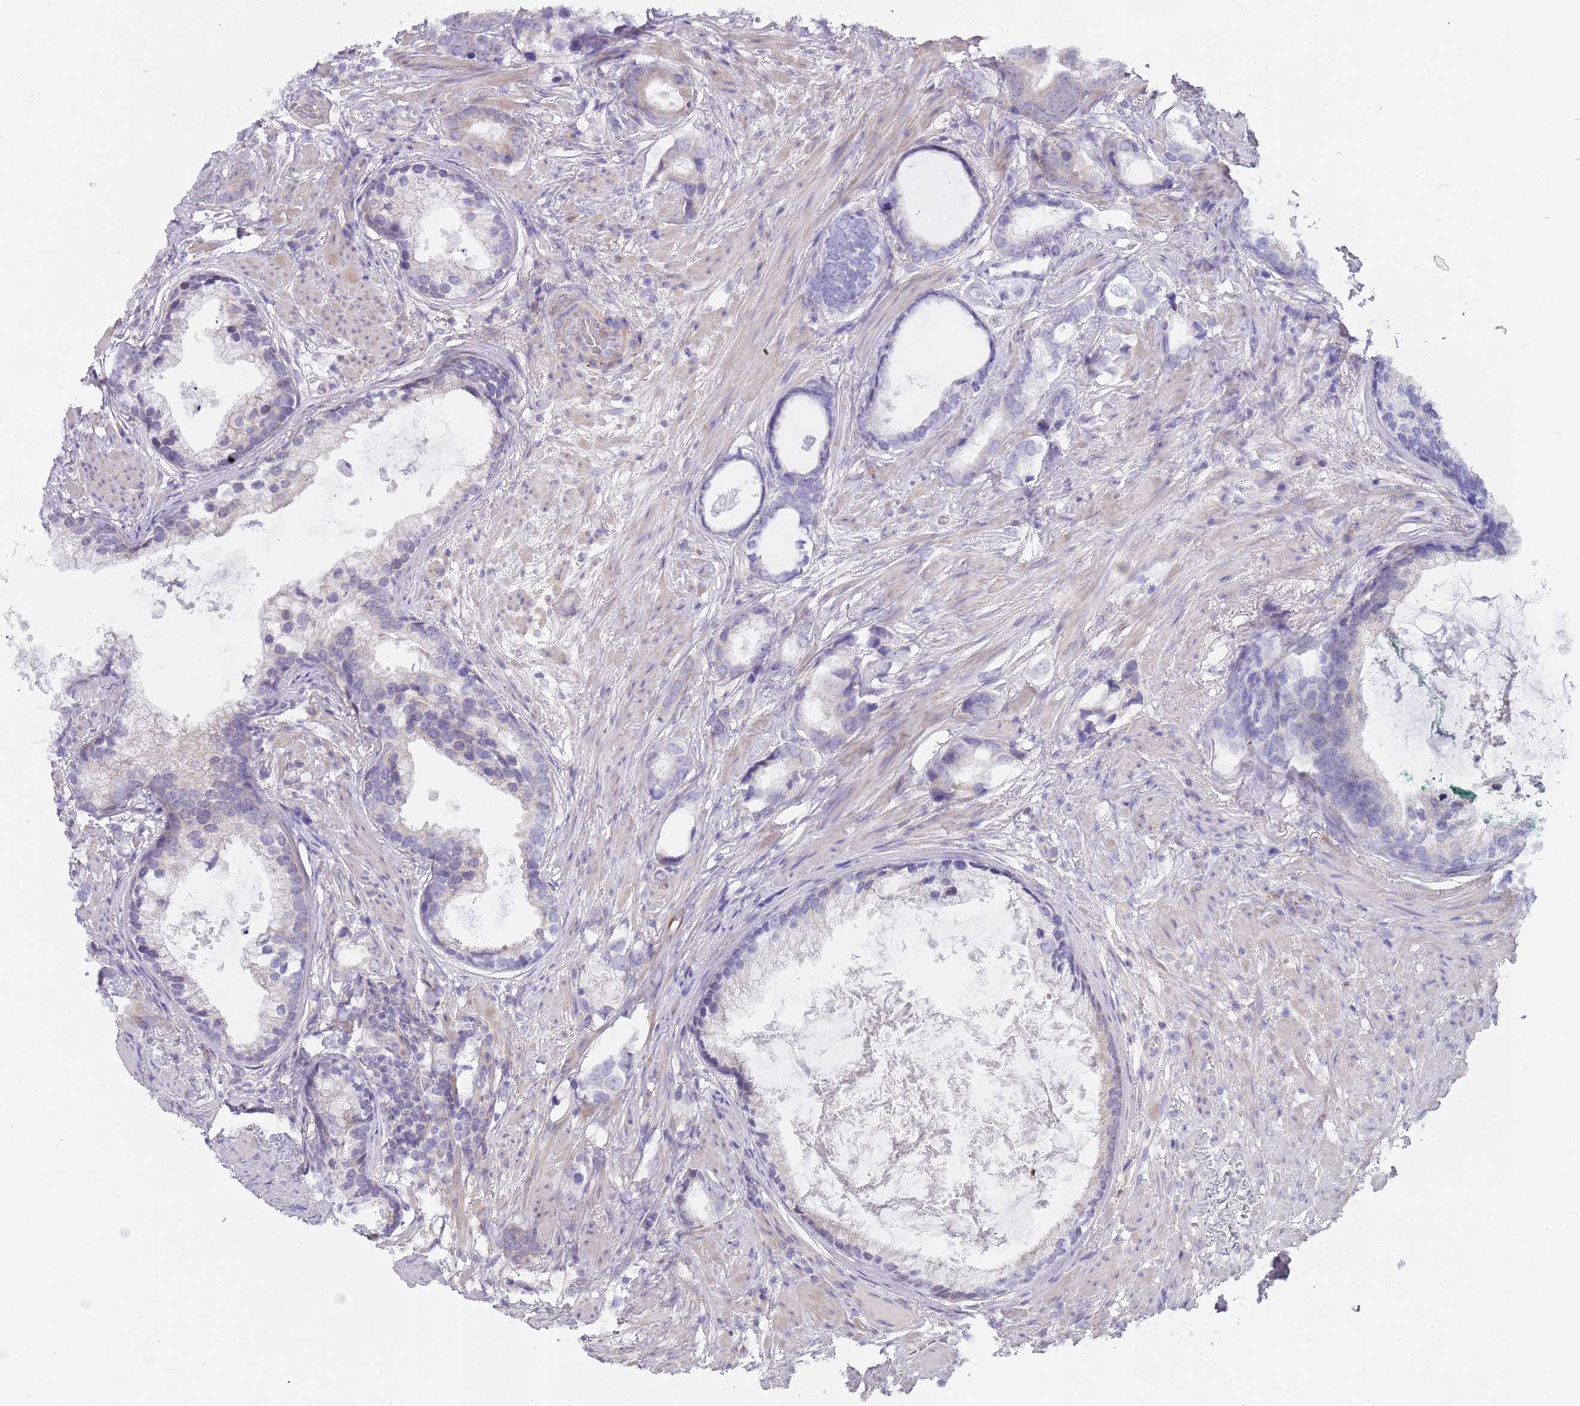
{"staining": {"intensity": "negative", "quantity": "none", "location": "none"}, "tissue": "prostate cancer", "cell_type": "Tumor cells", "image_type": "cancer", "snomed": [{"axis": "morphology", "description": "Adenocarcinoma, Low grade"}, {"axis": "topography", "description": "Prostate"}], "caption": "Tumor cells show no significant protein positivity in prostate cancer (adenocarcinoma (low-grade)).", "gene": "PRAC1", "patient": {"sex": "male", "age": 71}}